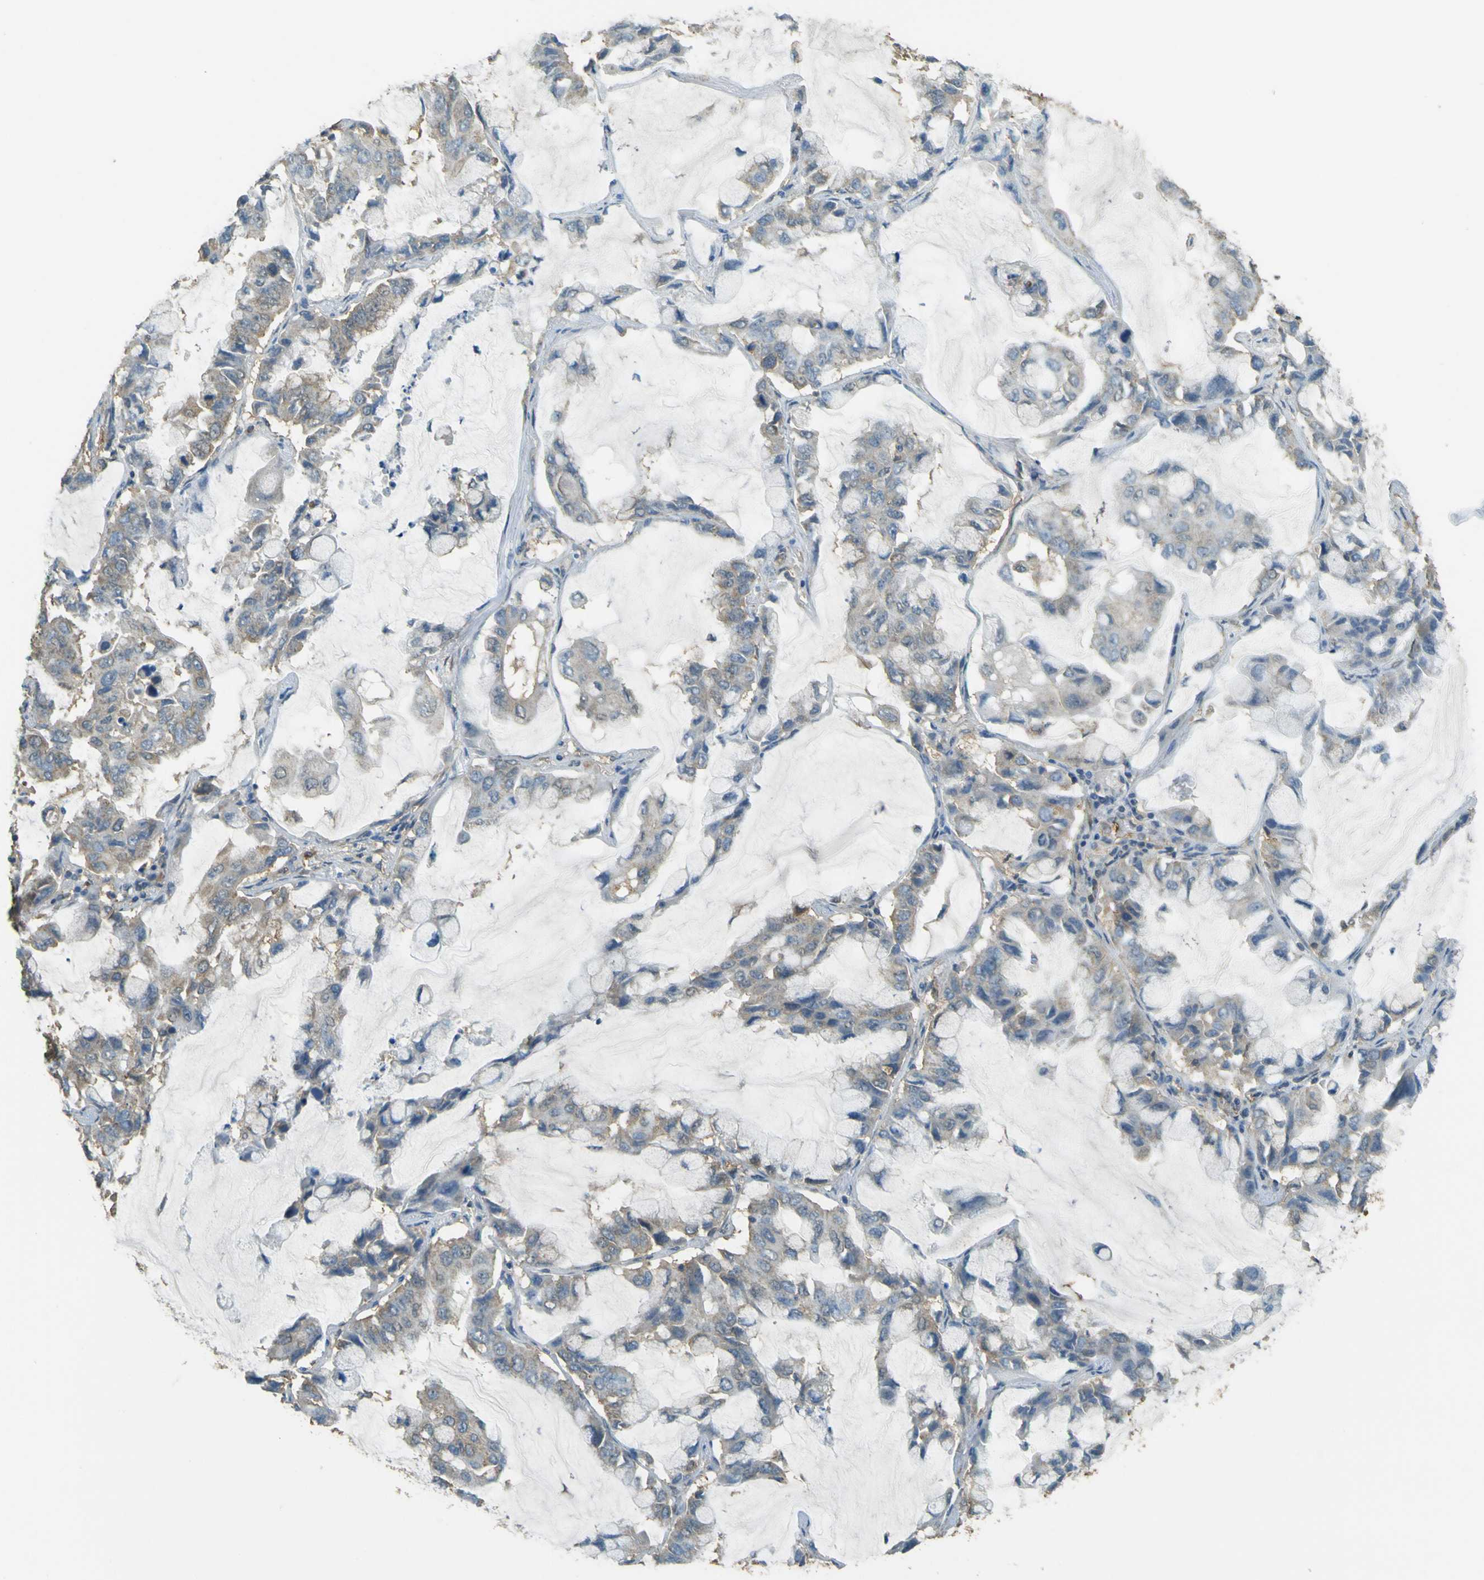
{"staining": {"intensity": "weak", "quantity": "25%-75%", "location": "cytoplasmic/membranous"}, "tissue": "lung cancer", "cell_type": "Tumor cells", "image_type": "cancer", "snomed": [{"axis": "morphology", "description": "Adenocarcinoma, NOS"}, {"axis": "topography", "description": "Lung"}], "caption": "Brown immunohistochemical staining in human adenocarcinoma (lung) shows weak cytoplasmic/membranous staining in approximately 25%-75% of tumor cells.", "gene": "GOLGA1", "patient": {"sex": "male", "age": 64}}